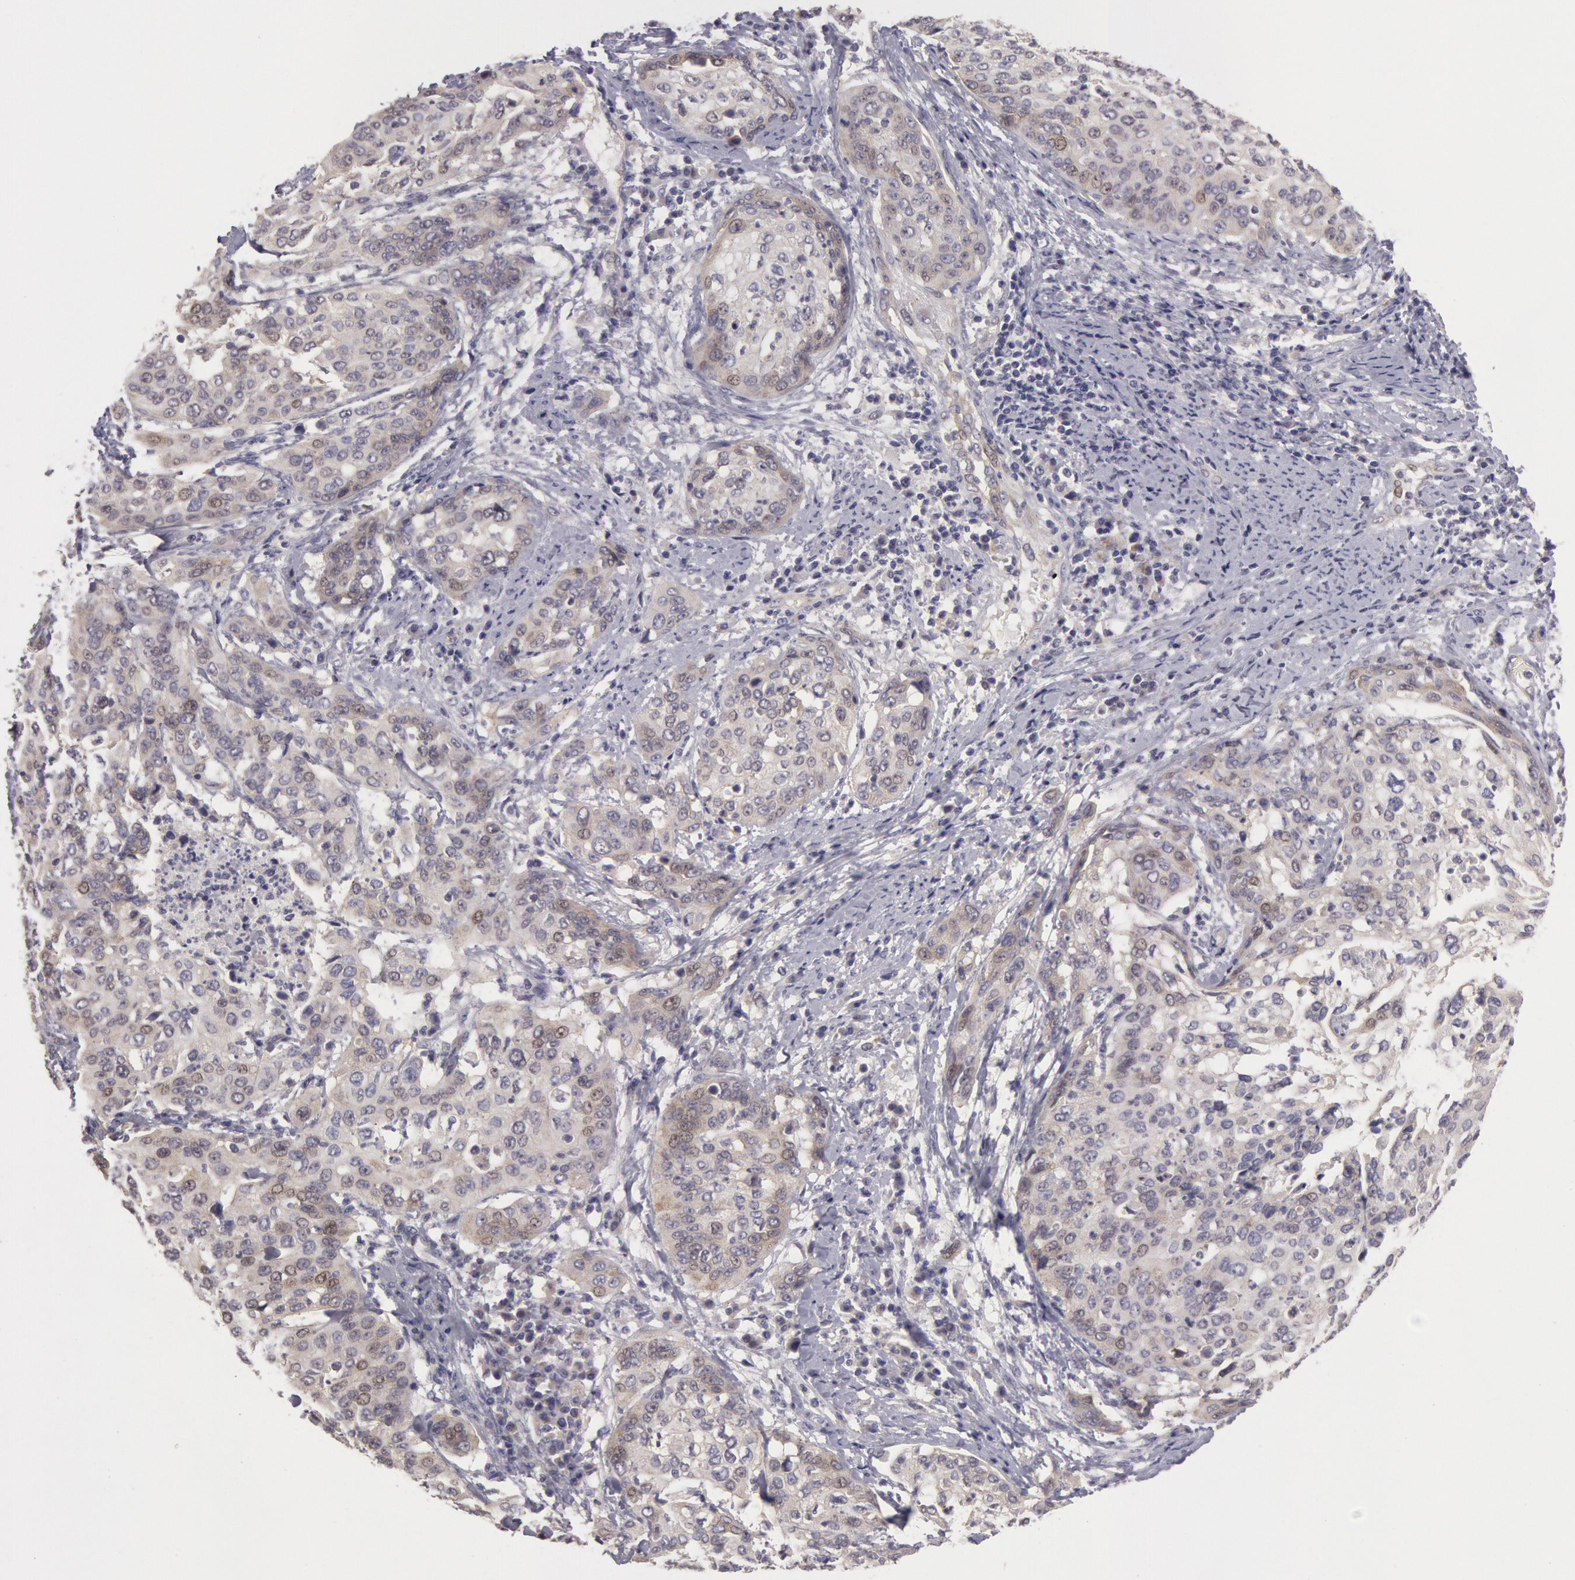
{"staining": {"intensity": "negative", "quantity": "none", "location": "none"}, "tissue": "cervical cancer", "cell_type": "Tumor cells", "image_type": "cancer", "snomed": [{"axis": "morphology", "description": "Squamous cell carcinoma, NOS"}, {"axis": "topography", "description": "Cervix"}], "caption": "Immunohistochemical staining of squamous cell carcinoma (cervical) reveals no significant staining in tumor cells.", "gene": "AMOTL1", "patient": {"sex": "female", "age": 41}}